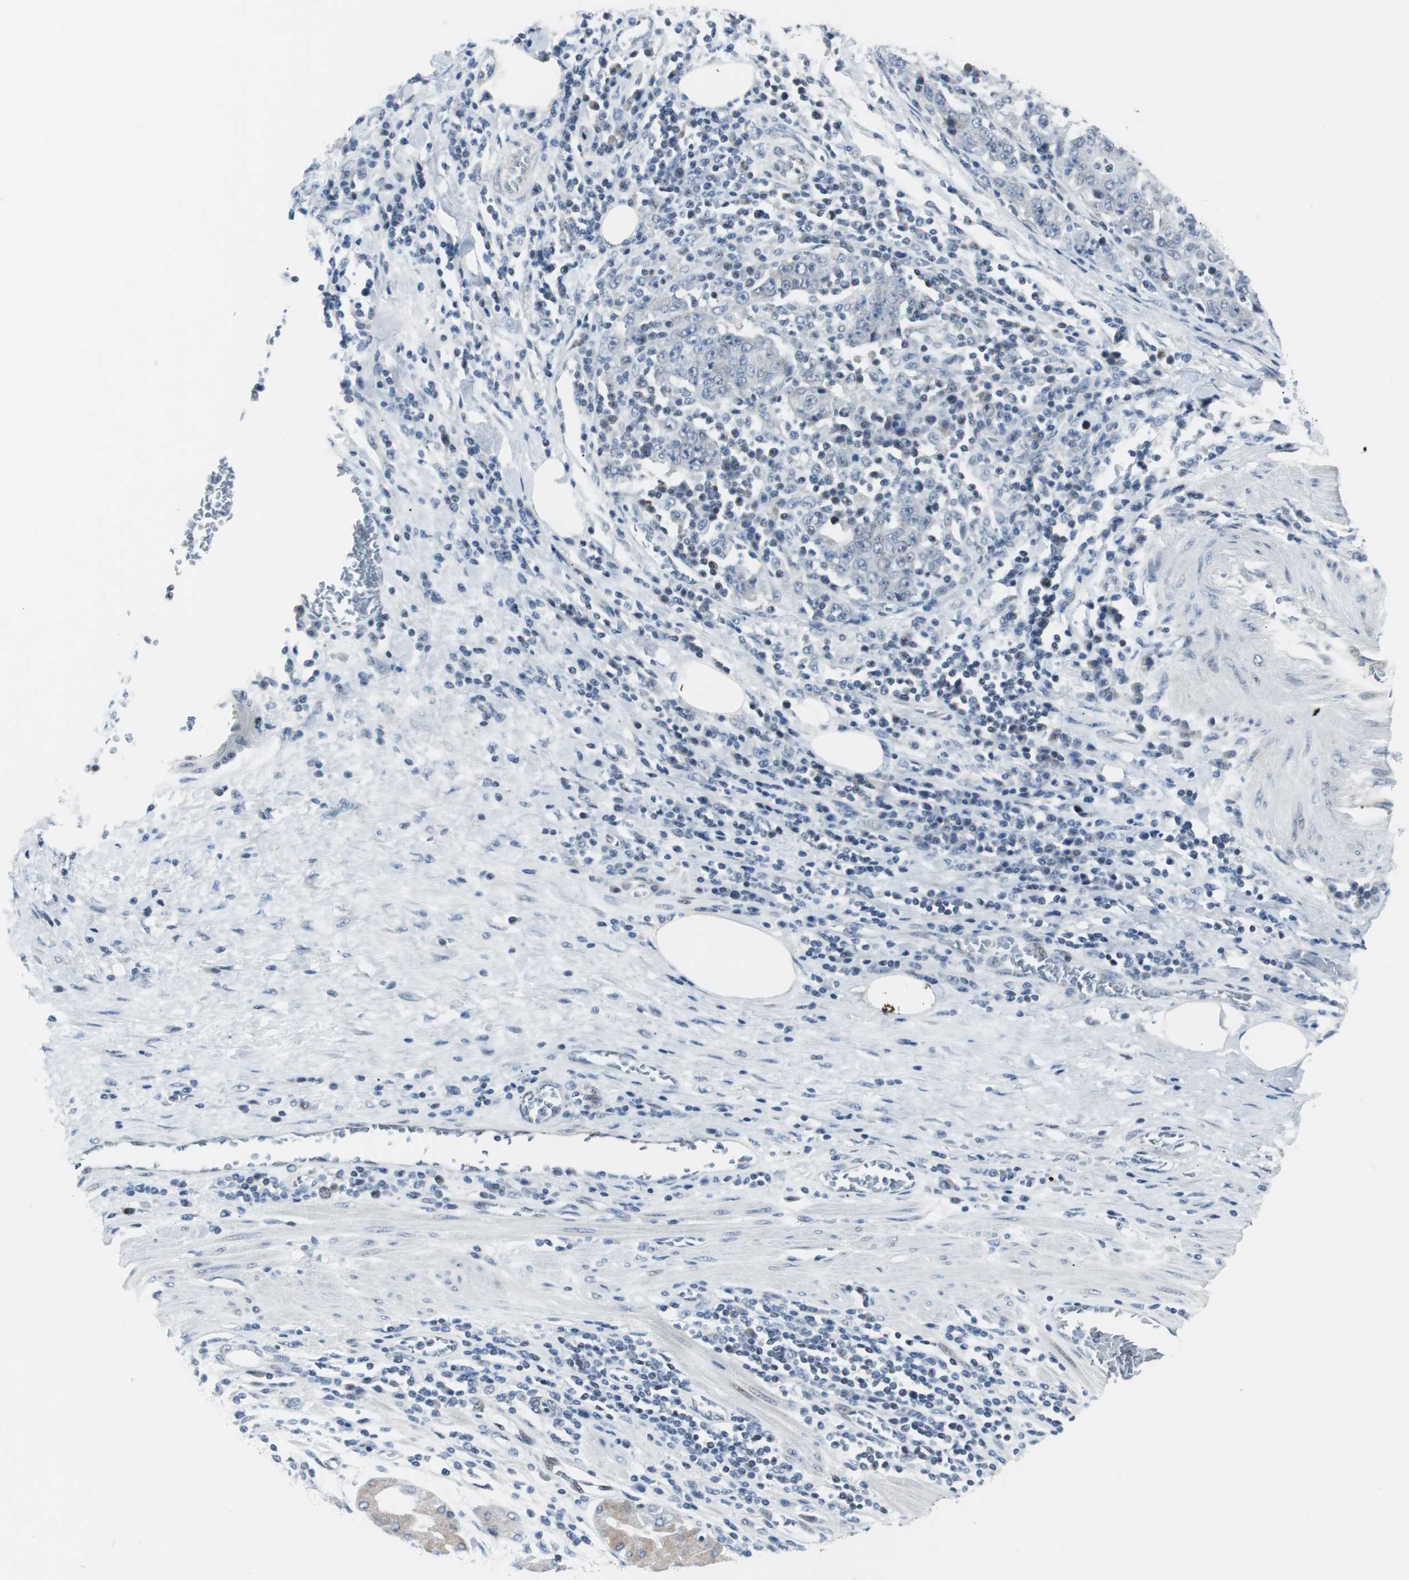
{"staining": {"intensity": "negative", "quantity": "none", "location": "none"}, "tissue": "stomach cancer", "cell_type": "Tumor cells", "image_type": "cancer", "snomed": [{"axis": "morphology", "description": "Normal tissue, NOS"}, {"axis": "morphology", "description": "Adenocarcinoma, NOS"}, {"axis": "topography", "description": "Stomach, upper"}, {"axis": "topography", "description": "Stomach"}], "caption": "DAB immunohistochemical staining of stomach cancer reveals no significant expression in tumor cells.", "gene": "MTA1", "patient": {"sex": "male", "age": 59}}